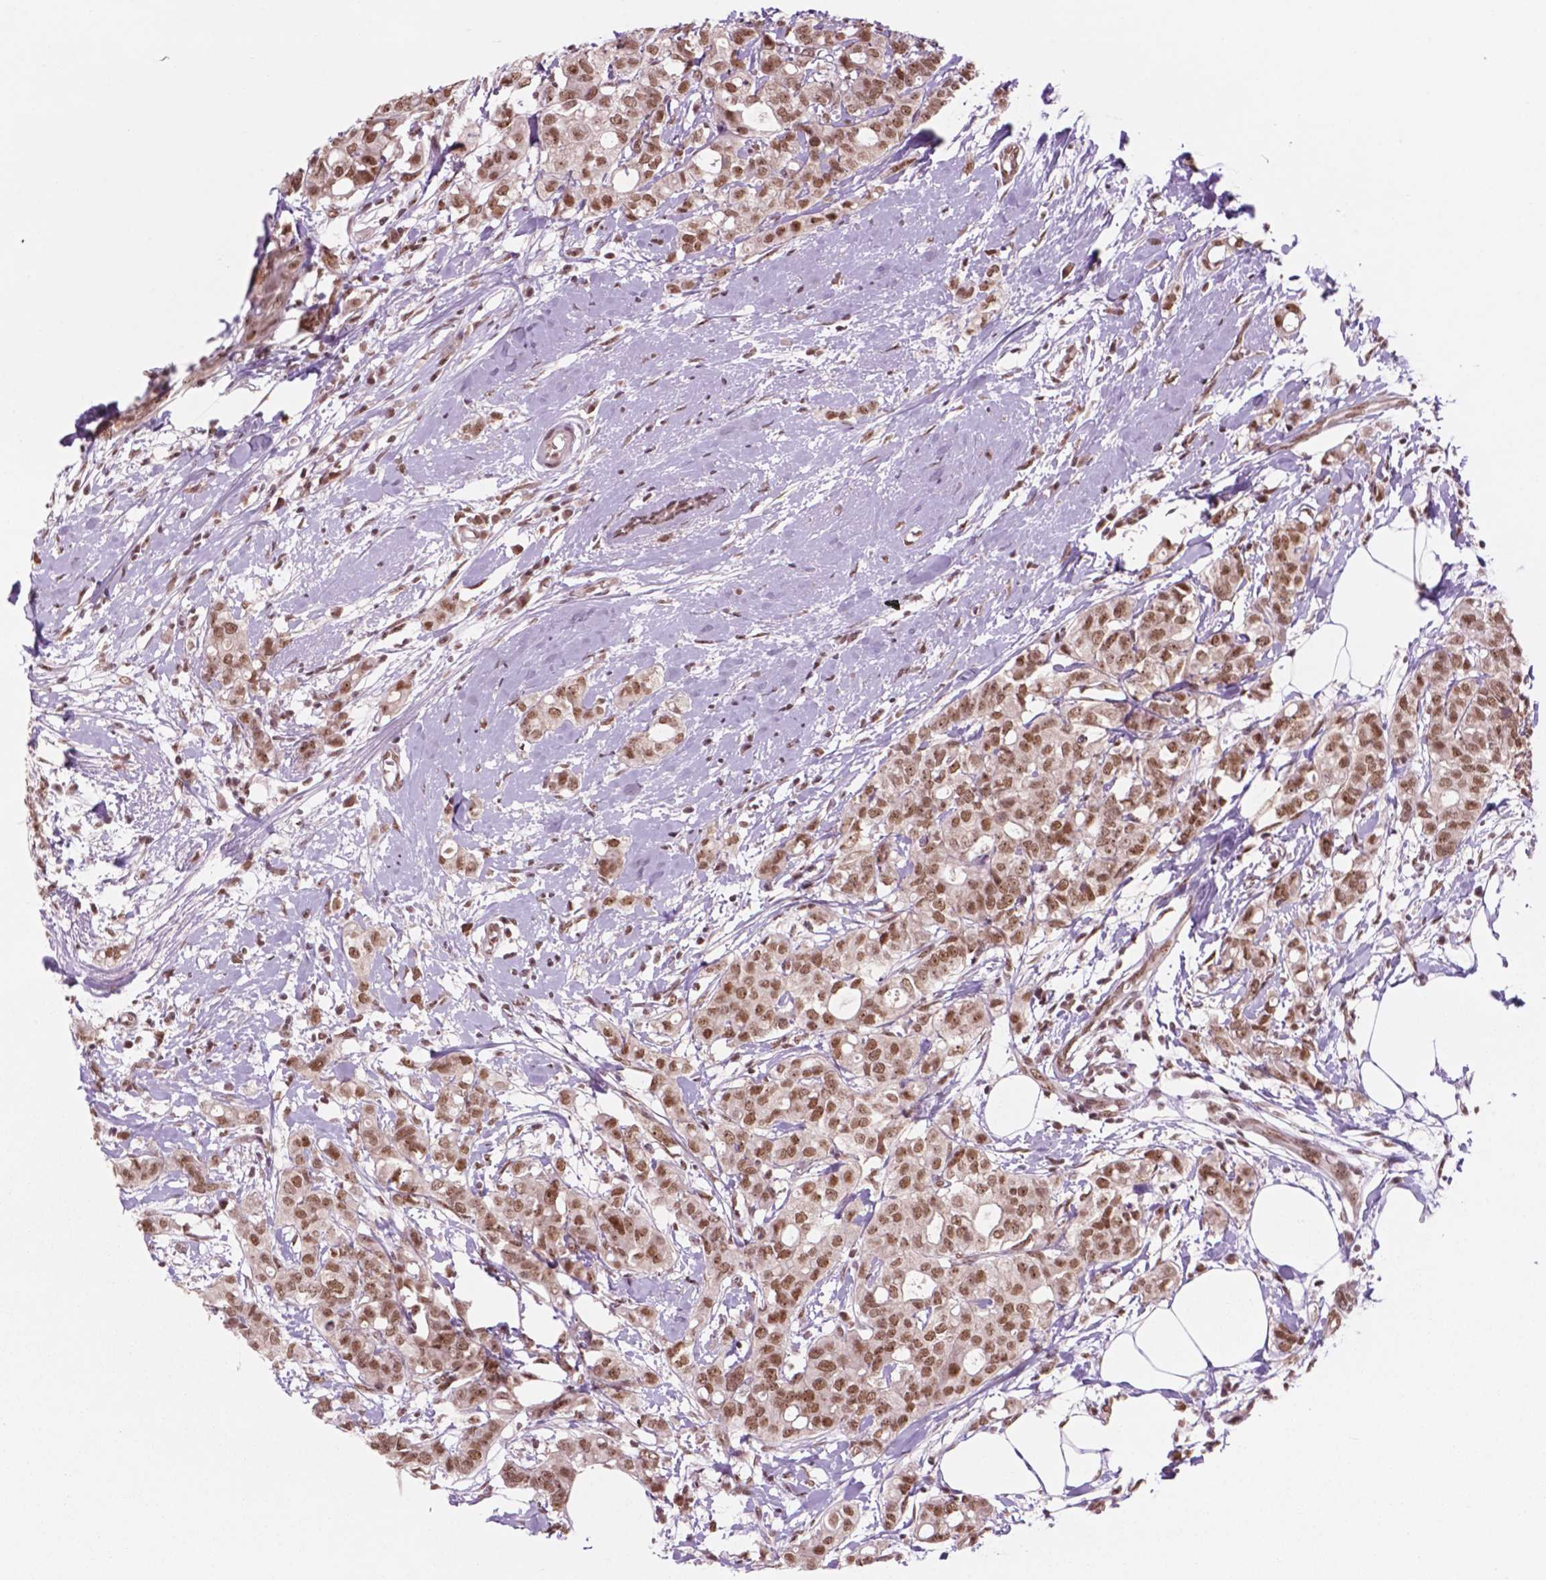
{"staining": {"intensity": "moderate", "quantity": ">75%", "location": "nuclear"}, "tissue": "breast cancer", "cell_type": "Tumor cells", "image_type": "cancer", "snomed": [{"axis": "morphology", "description": "Duct carcinoma"}, {"axis": "topography", "description": "Breast"}], "caption": "Human infiltrating ductal carcinoma (breast) stained with a protein marker reveals moderate staining in tumor cells.", "gene": "POLR2E", "patient": {"sex": "female", "age": 40}}